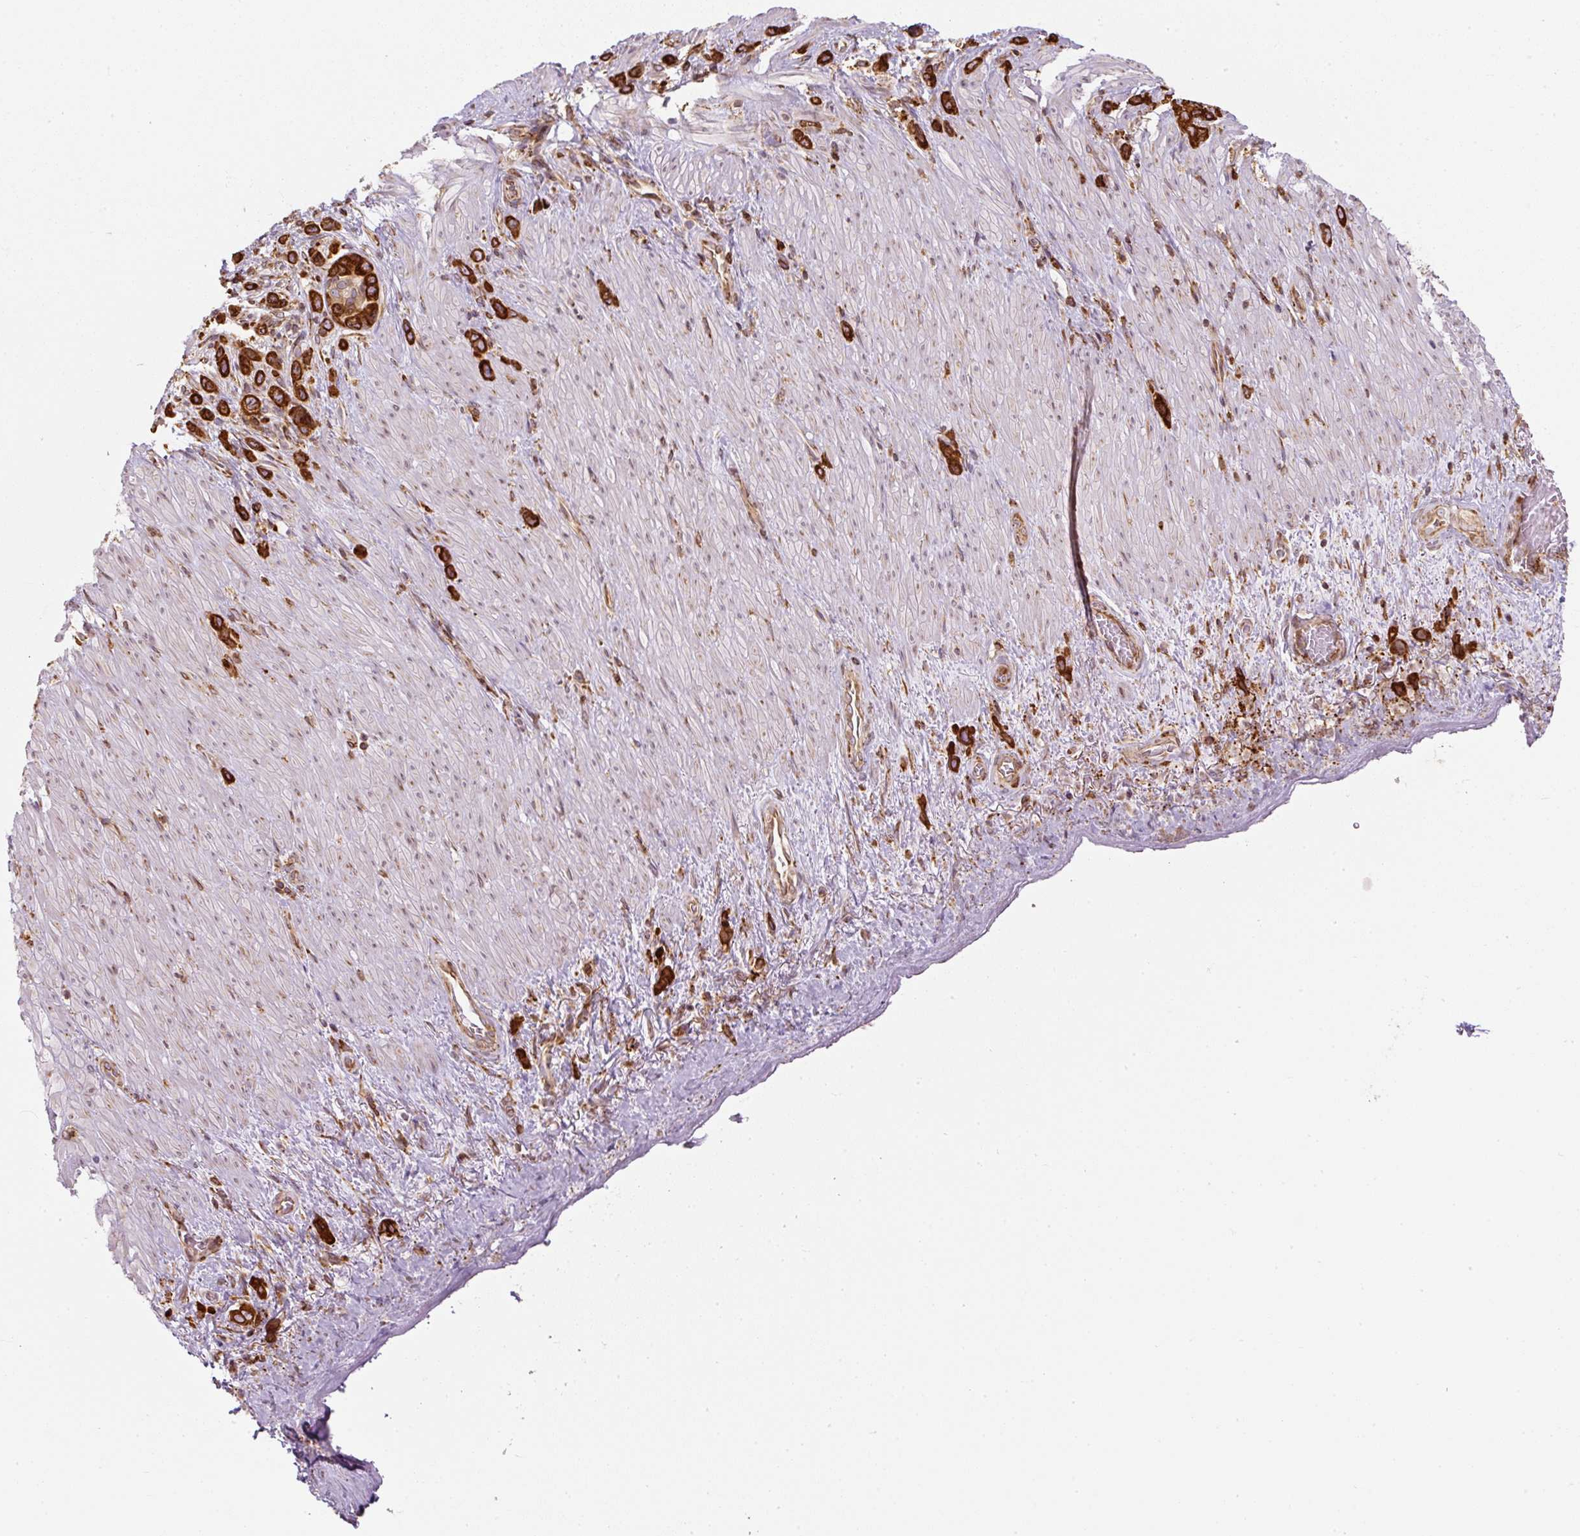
{"staining": {"intensity": "strong", "quantity": ">75%", "location": "cytoplasmic/membranous"}, "tissue": "stomach cancer", "cell_type": "Tumor cells", "image_type": "cancer", "snomed": [{"axis": "morphology", "description": "Adenocarcinoma, NOS"}, {"axis": "topography", "description": "Stomach"}], "caption": "There is high levels of strong cytoplasmic/membranous positivity in tumor cells of stomach cancer (adenocarcinoma), as demonstrated by immunohistochemical staining (brown color).", "gene": "PRKCSH", "patient": {"sex": "female", "age": 65}}